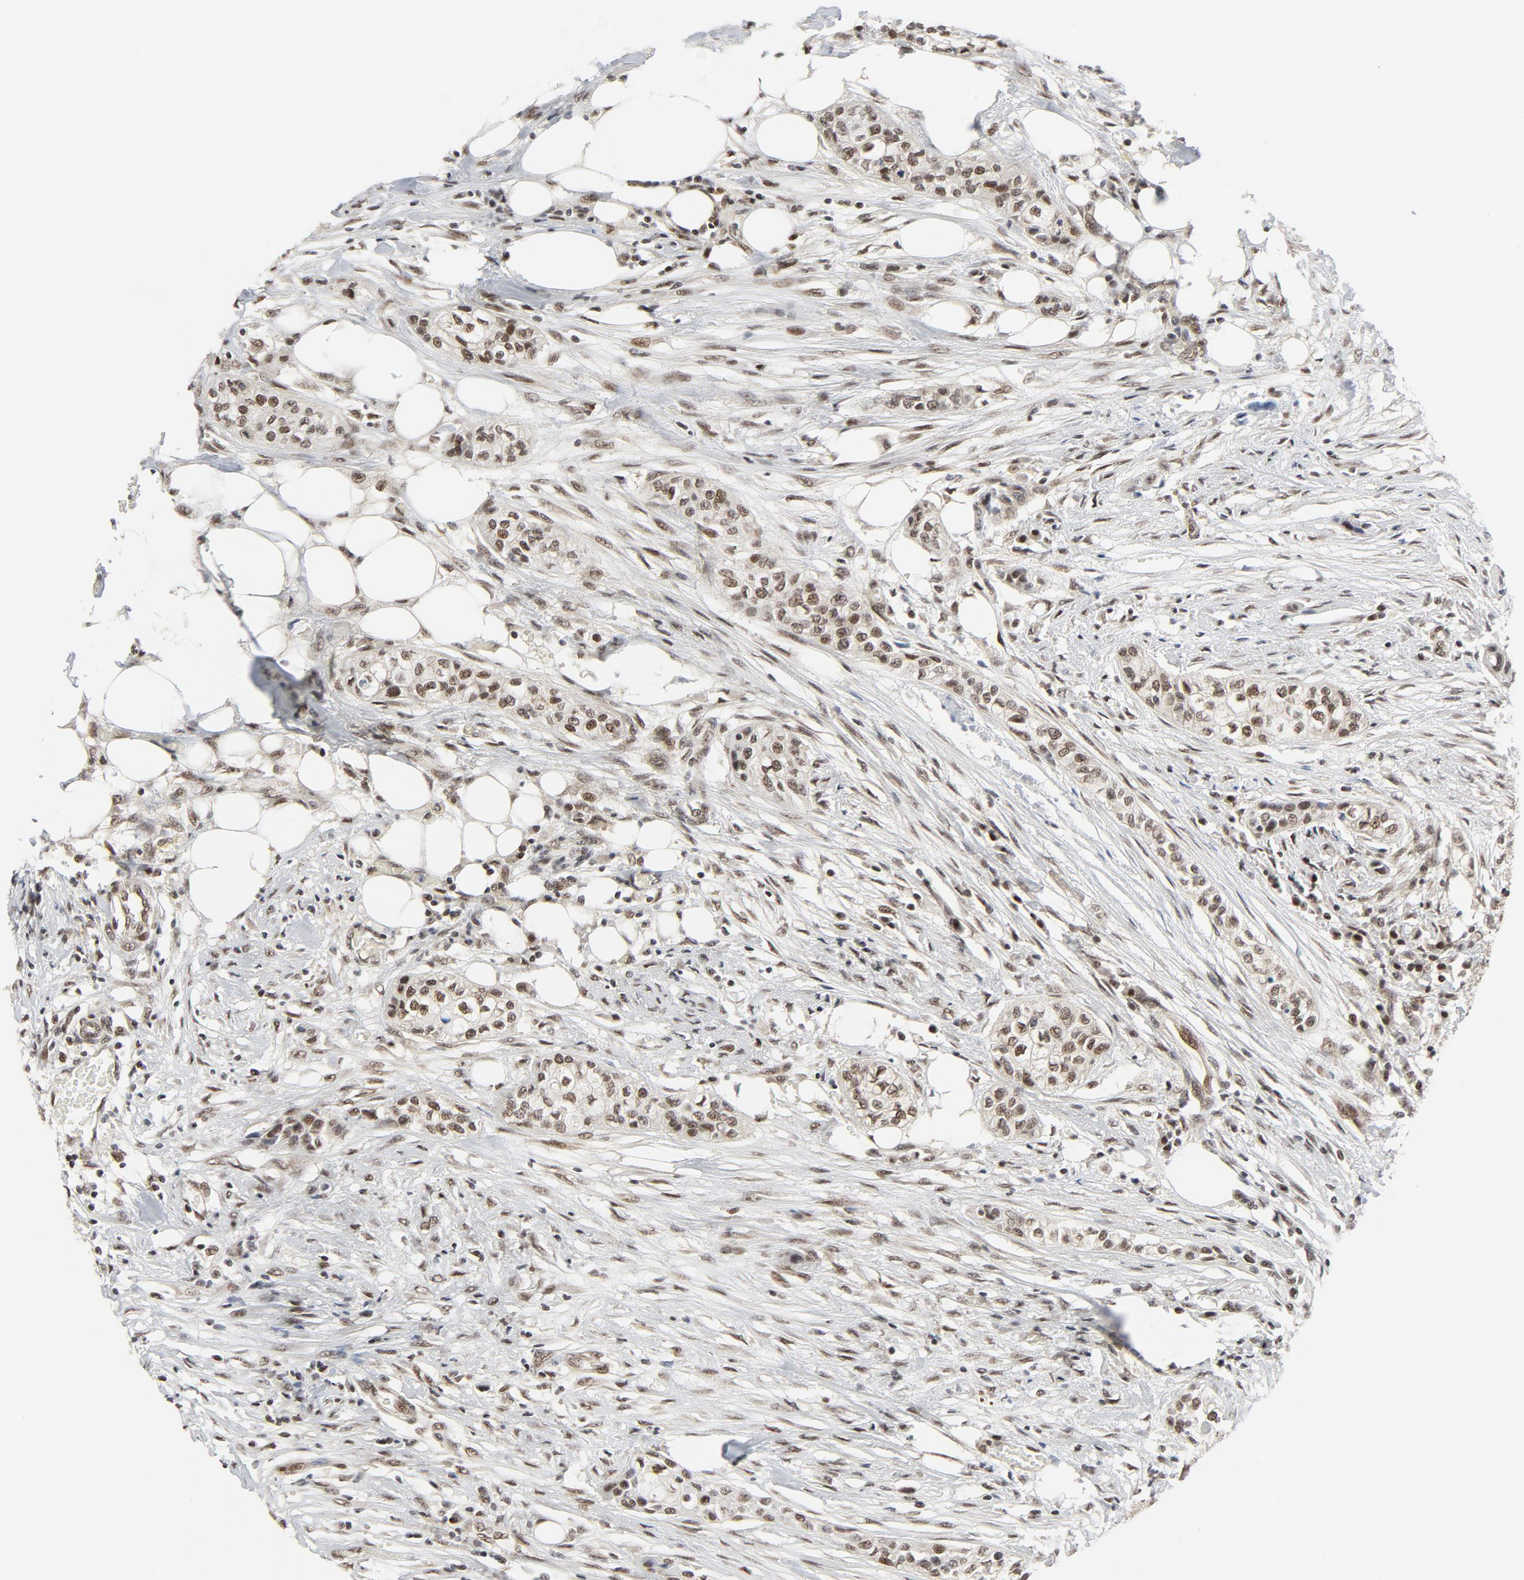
{"staining": {"intensity": "moderate", "quantity": ">75%", "location": "nuclear"}, "tissue": "urothelial cancer", "cell_type": "Tumor cells", "image_type": "cancer", "snomed": [{"axis": "morphology", "description": "Urothelial carcinoma, High grade"}, {"axis": "topography", "description": "Urinary bladder"}], "caption": "This is an image of IHC staining of urothelial carcinoma (high-grade), which shows moderate positivity in the nuclear of tumor cells.", "gene": "ERCC1", "patient": {"sex": "male", "age": 74}}